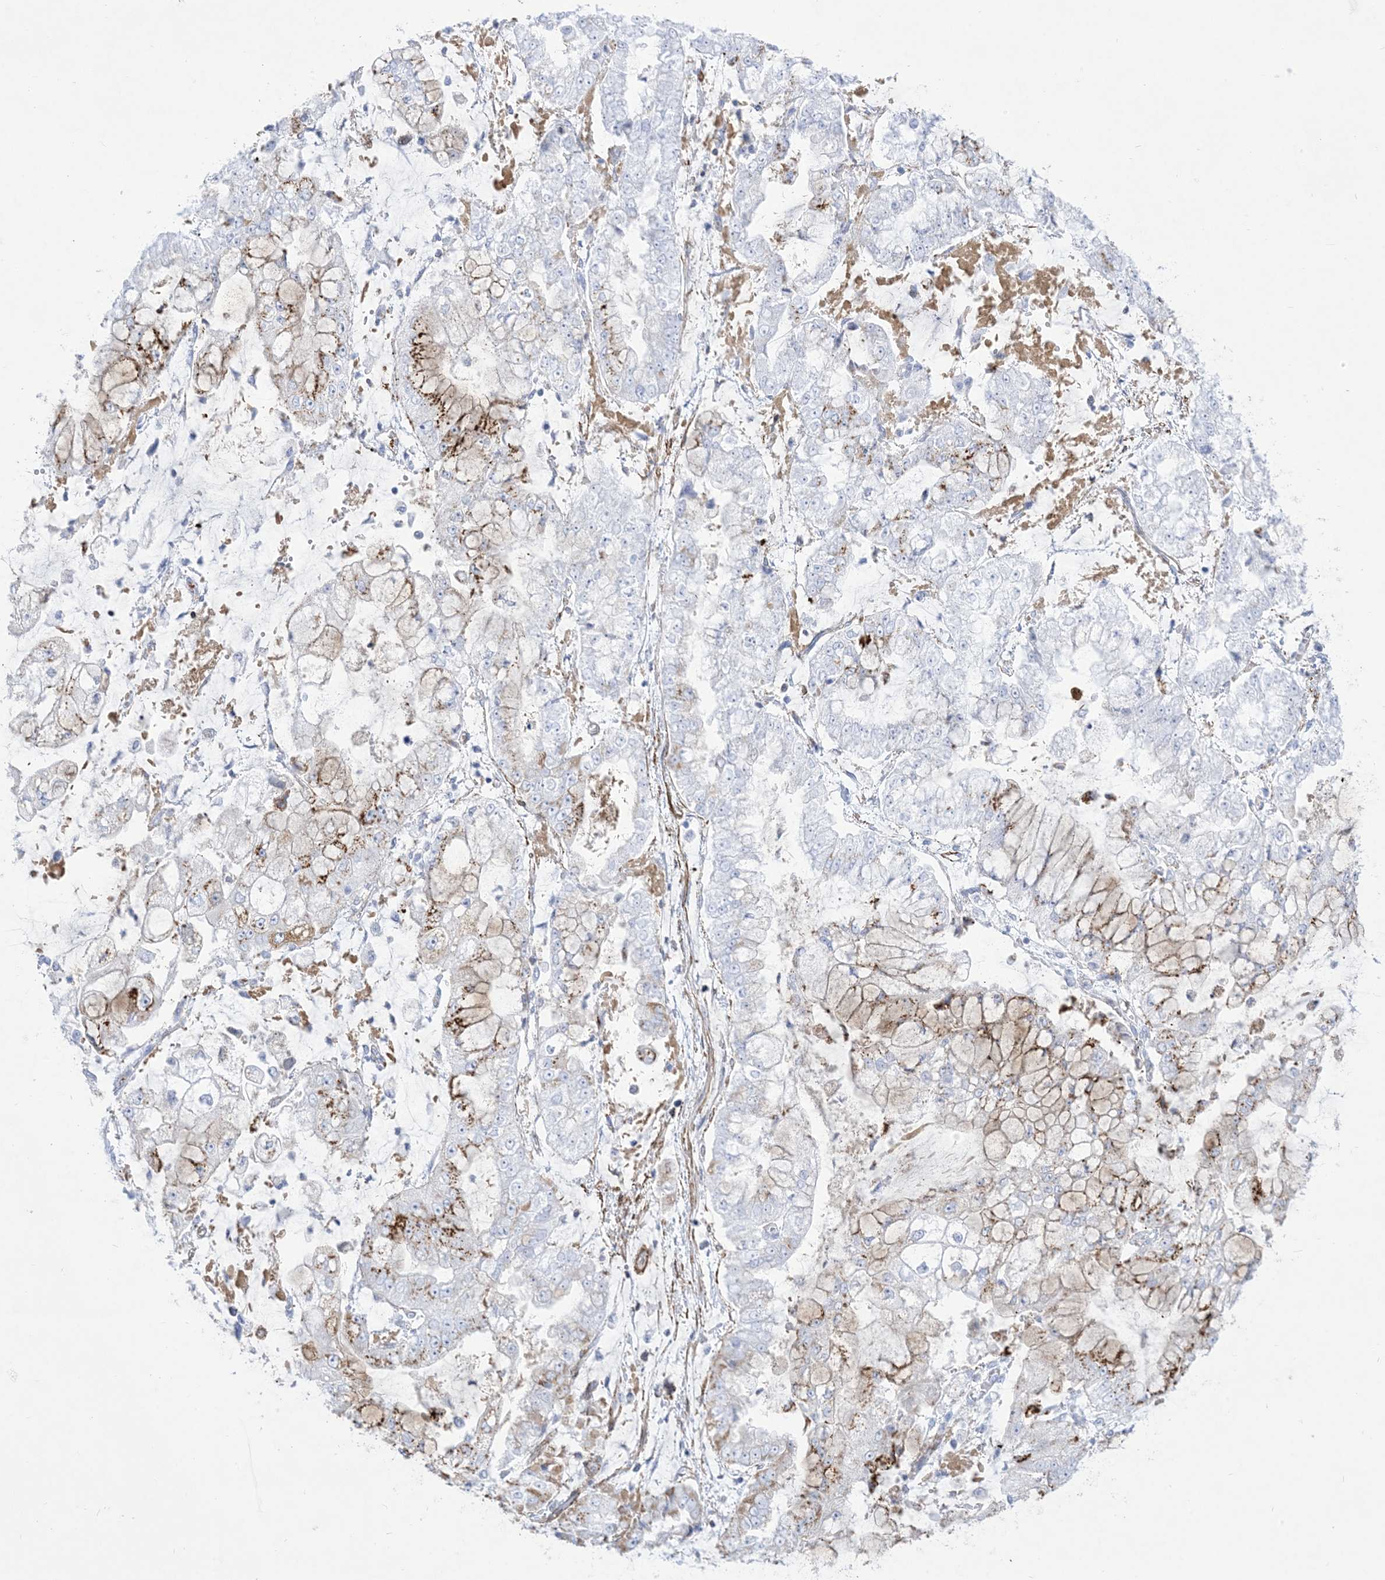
{"staining": {"intensity": "weak", "quantity": "<25%", "location": "cytoplasmic/membranous"}, "tissue": "stomach cancer", "cell_type": "Tumor cells", "image_type": "cancer", "snomed": [{"axis": "morphology", "description": "Adenocarcinoma, NOS"}, {"axis": "topography", "description": "Stomach"}], "caption": "IHC of stomach cancer displays no expression in tumor cells.", "gene": "B3GNT7", "patient": {"sex": "male", "age": 76}}